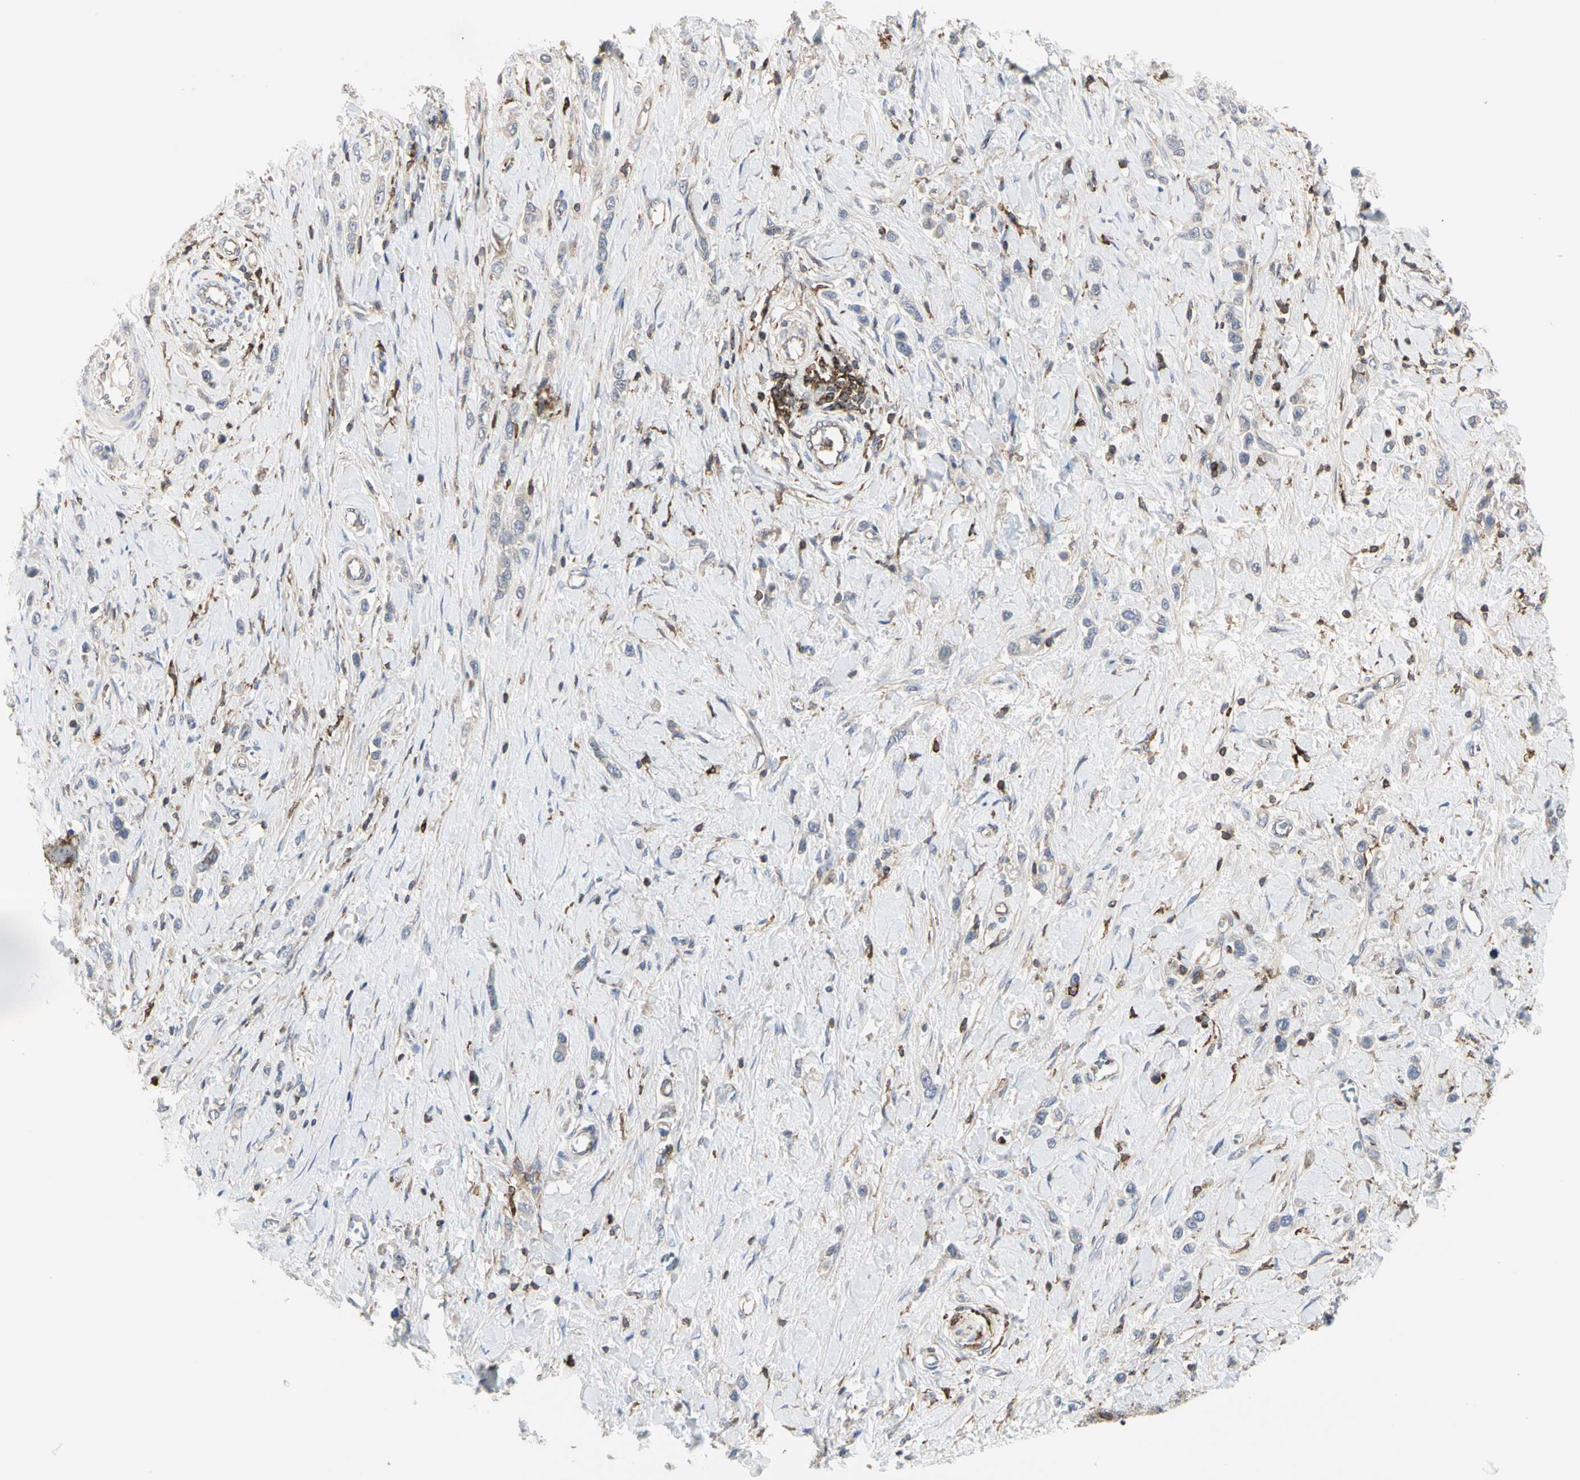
{"staining": {"intensity": "negative", "quantity": "none", "location": "none"}, "tissue": "stomach cancer", "cell_type": "Tumor cells", "image_type": "cancer", "snomed": [{"axis": "morphology", "description": "Normal tissue, NOS"}, {"axis": "morphology", "description": "Adenocarcinoma, NOS"}, {"axis": "topography", "description": "Stomach, upper"}, {"axis": "topography", "description": "Stomach"}], "caption": "Immunohistochemistry of human stomach cancer reveals no positivity in tumor cells. (DAB (3,3'-diaminobenzidine) IHC with hematoxylin counter stain).", "gene": "NAPG", "patient": {"sex": "female", "age": 65}}